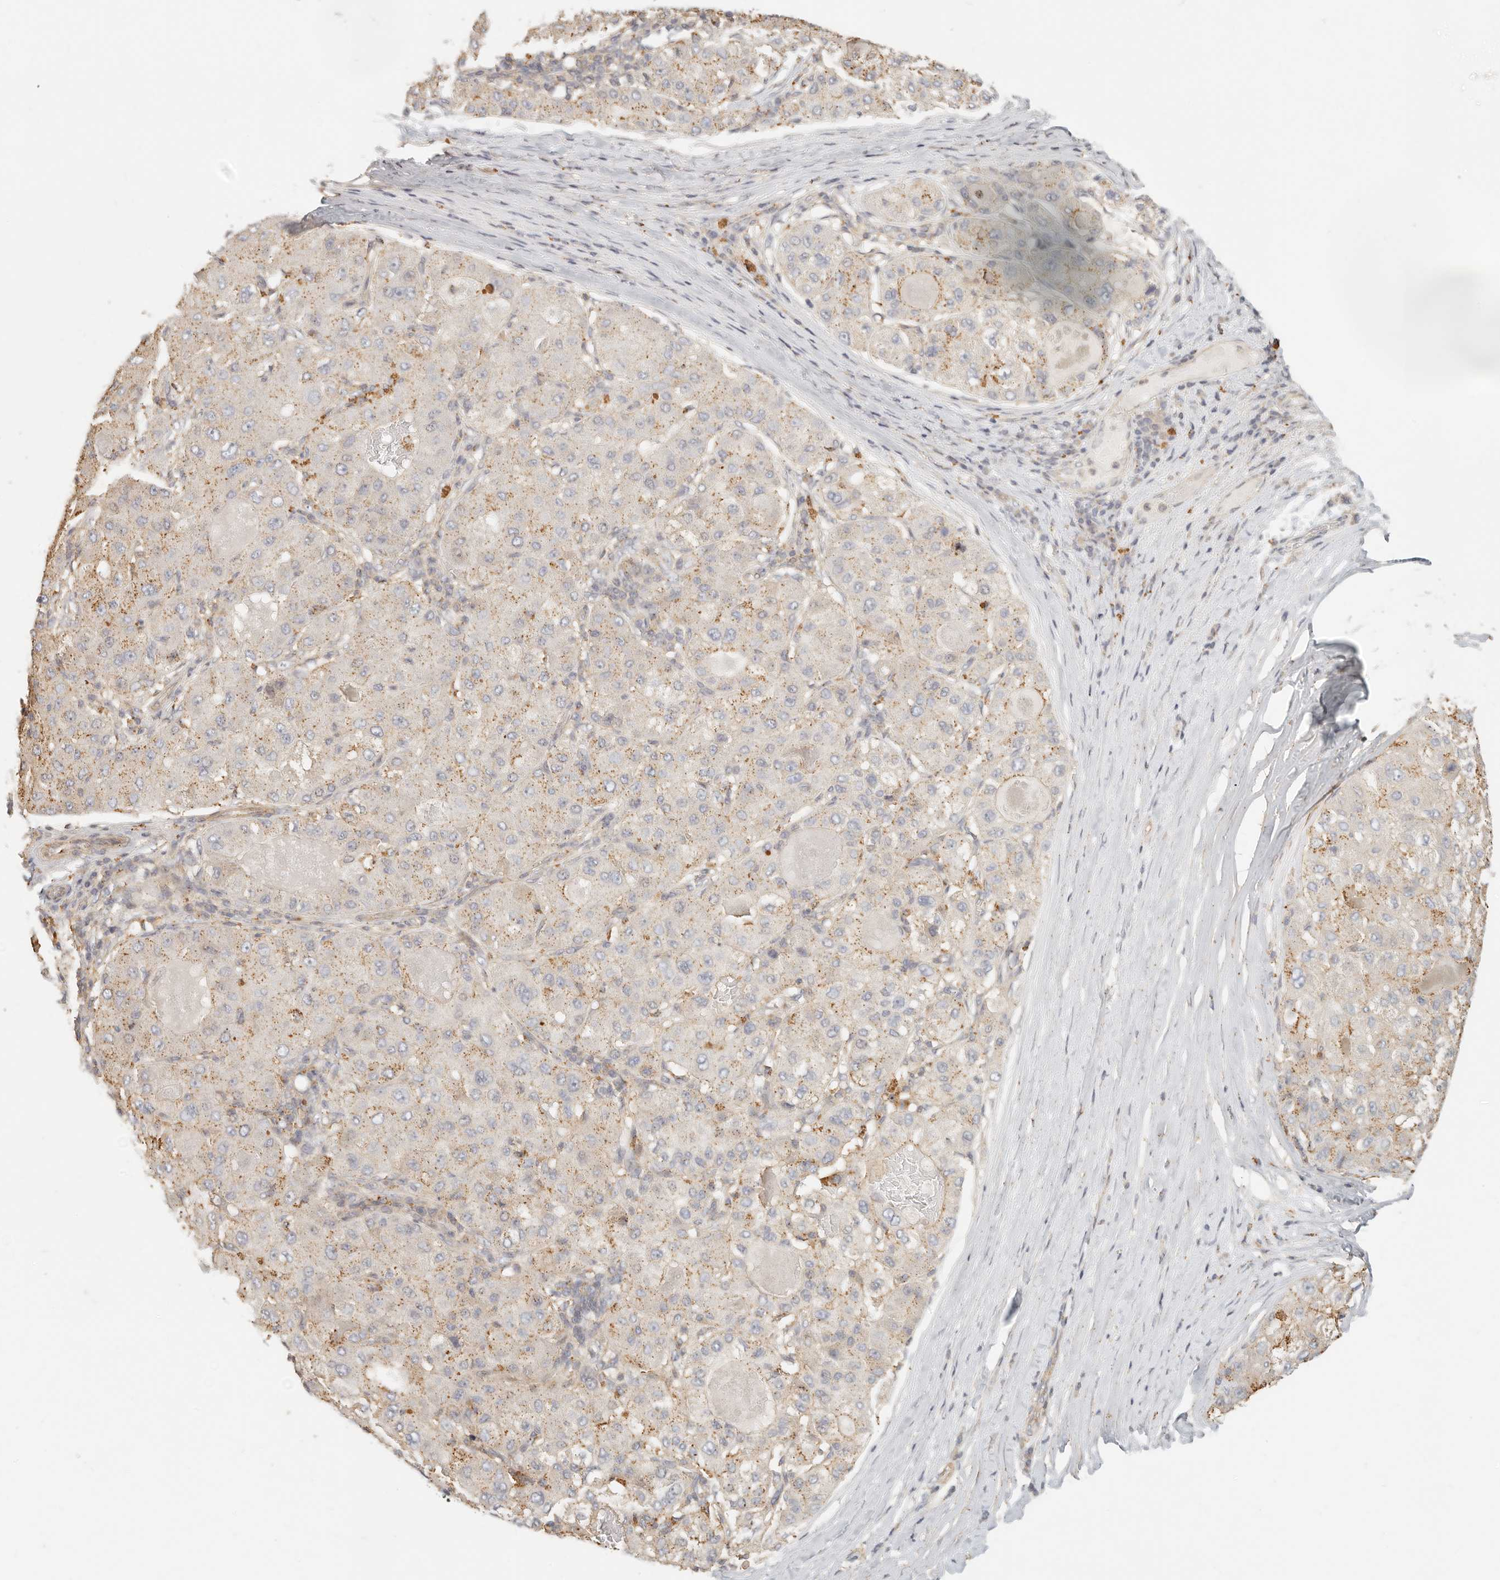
{"staining": {"intensity": "weak", "quantity": ">75%", "location": "cytoplasmic/membranous"}, "tissue": "liver cancer", "cell_type": "Tumor cells", "image_type": "cancer", "snomed": [{"axis": "morphology", "description": "Carcinoma, Hepatocellular, NOS"}, {"axis": "topography", "description": "Liver"}], "caption": "This is a photomicrograph of immunohistochemistry staining of liver hepatocellular carcinoma, which shows weak positivity in the cytoplasmic/membranous of tumor cells.", "gene": "CNMD", "patient": {"sex": "male", "age": 80}}